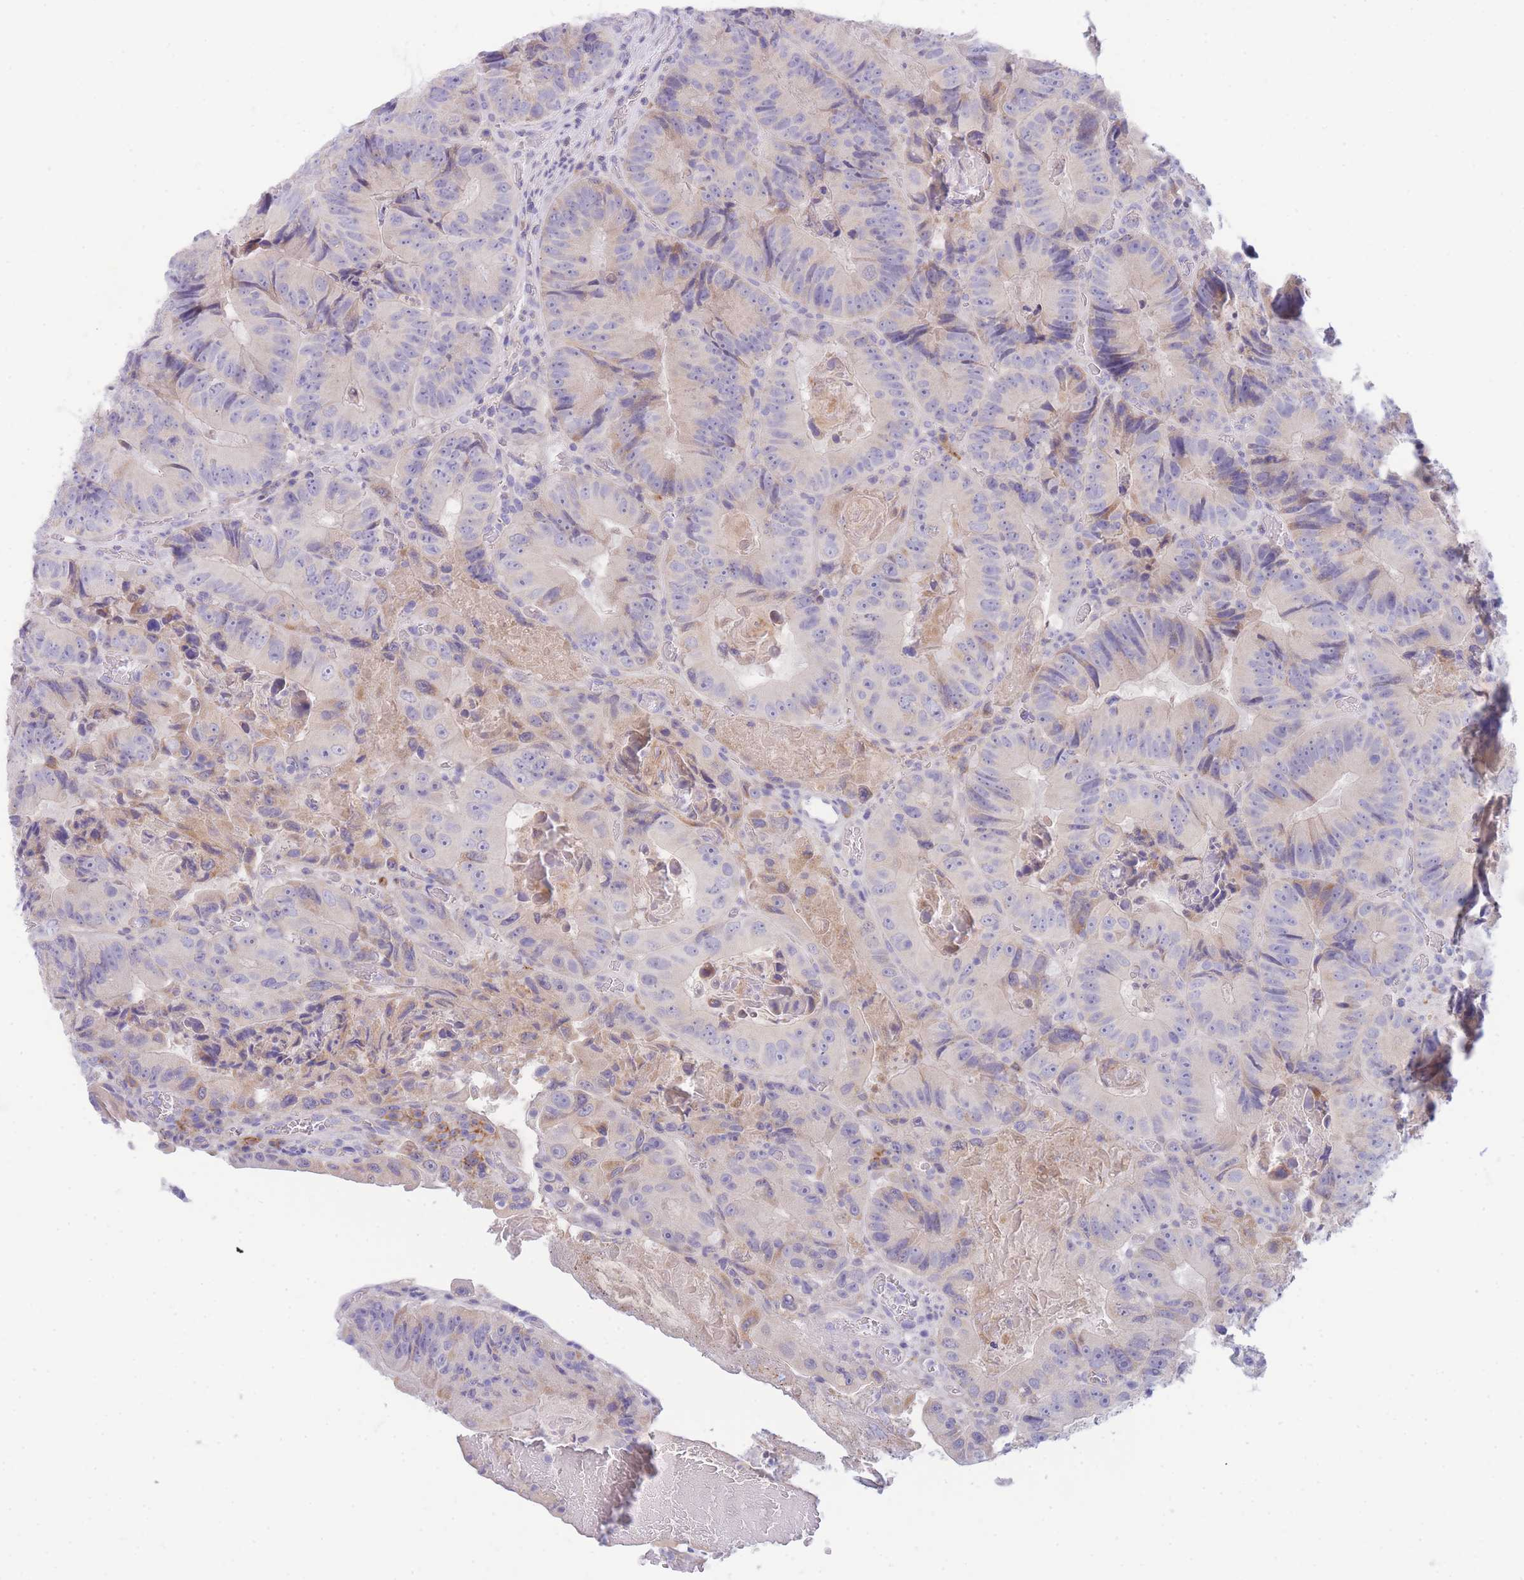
{"staining": {"intensity": "weak", "quantity": "<25%", "location": "cytoplasmic/membranous"}, "tissue": "colorectal cancer", "cell_type": "Tumor cells", "image_type": "cancer", "snomed": [{"axis": "morphology", "description": "Adenocarcinoma, NOS"}, {"axis": "topography", "description": "Colon"}], "caption": "Immunohistochemistry histopathology image of neoplastic tissue: human colorectal cancer stained with DAB displays no significant protein staining in tumor cells.", "gene": "PCDHB3", "patient": {"sex": "female", "age": 86}}